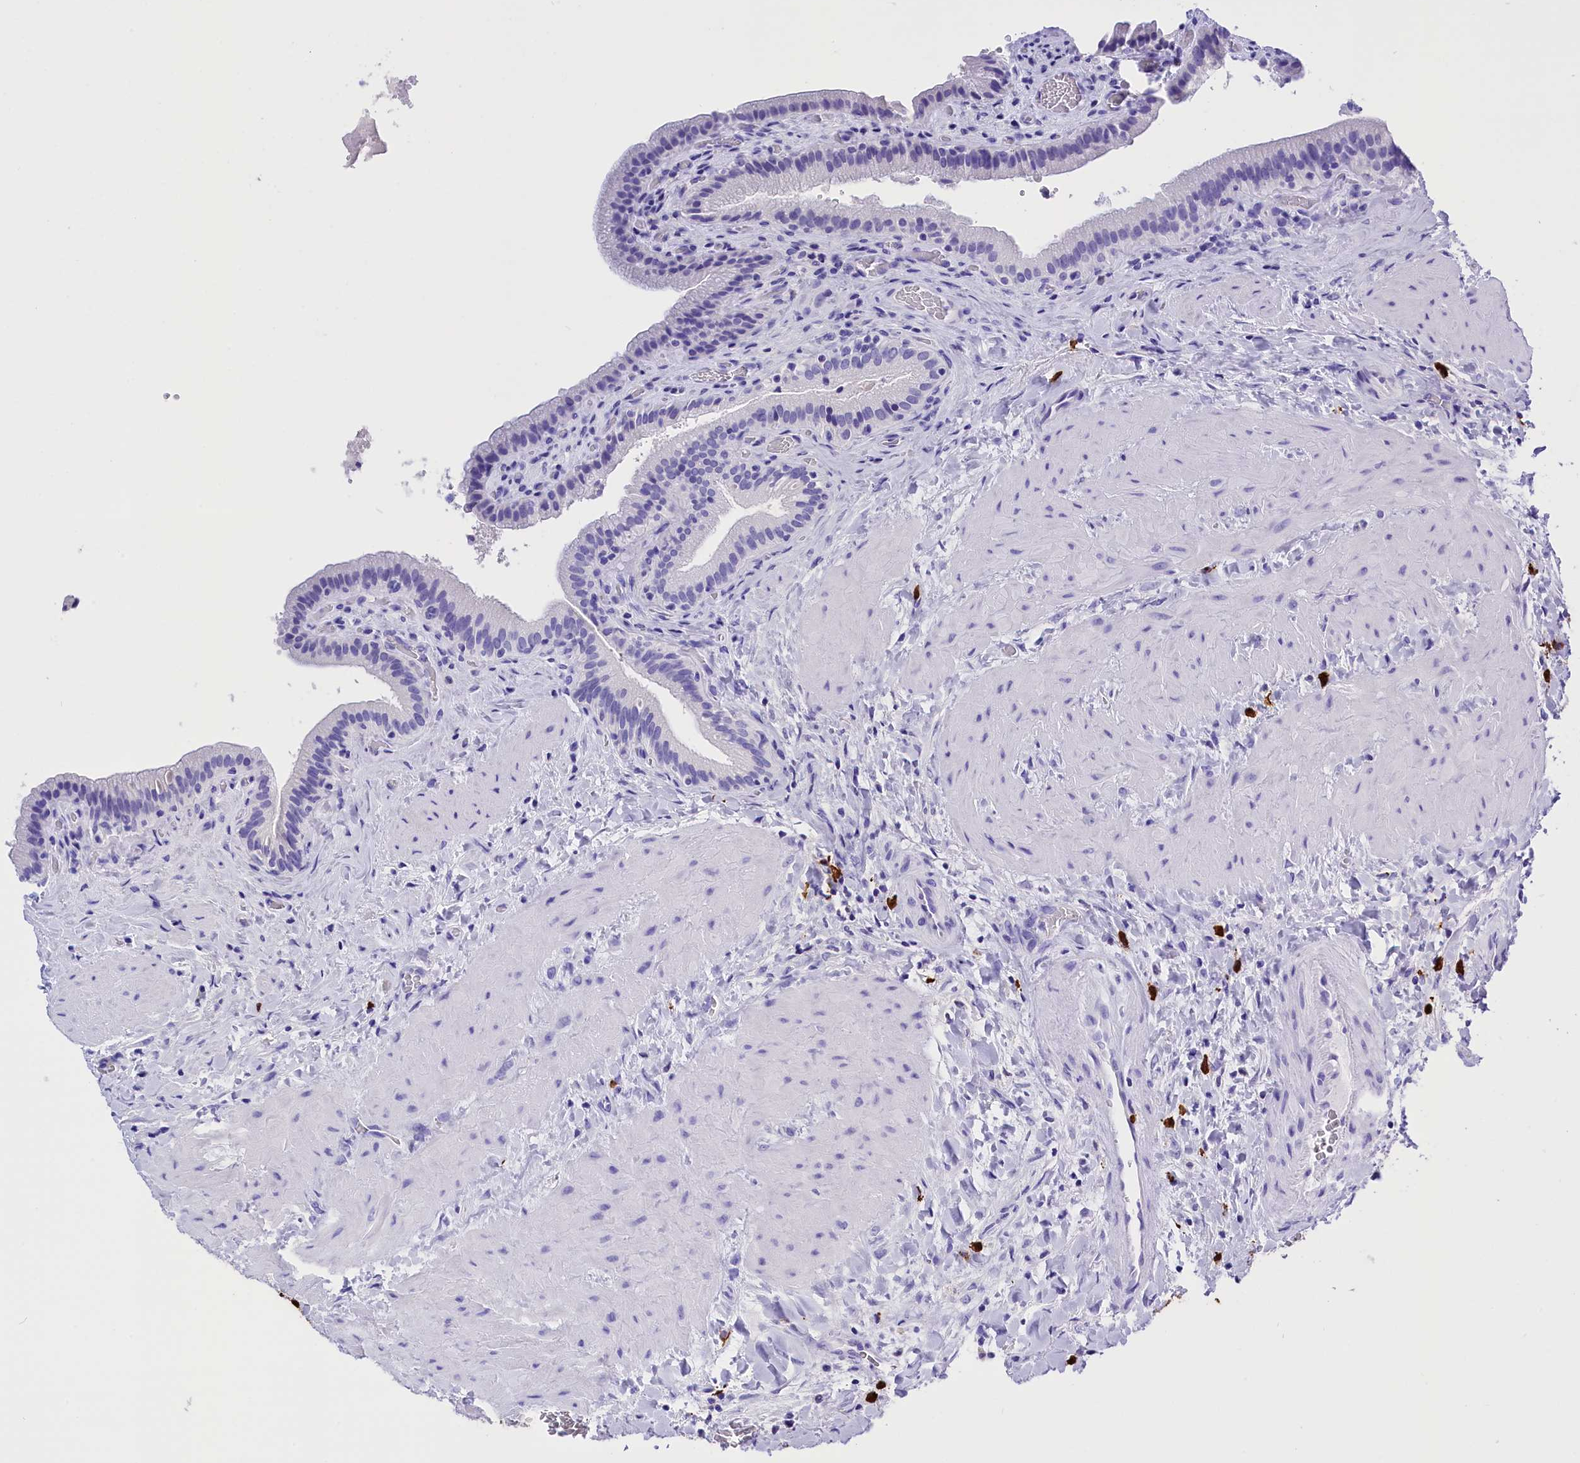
{"staining": {"intensity": "negative", "quantity": "none", "location": "none"}, "tissue": "gallbladder", "cell_type": "Glandular cells", "image_type": "normal", "snomed": [{"axis": "morphology", "description": "Normal tissue, NOS"}, {"axis": "topography", "description": "Gallbladder"}], "caption": "Micrograph shows no significant protein expression in glandular cells of unremarkable gallbladder.", "gene": "CLC", "patient": {"sex": "male", "age": 24}}